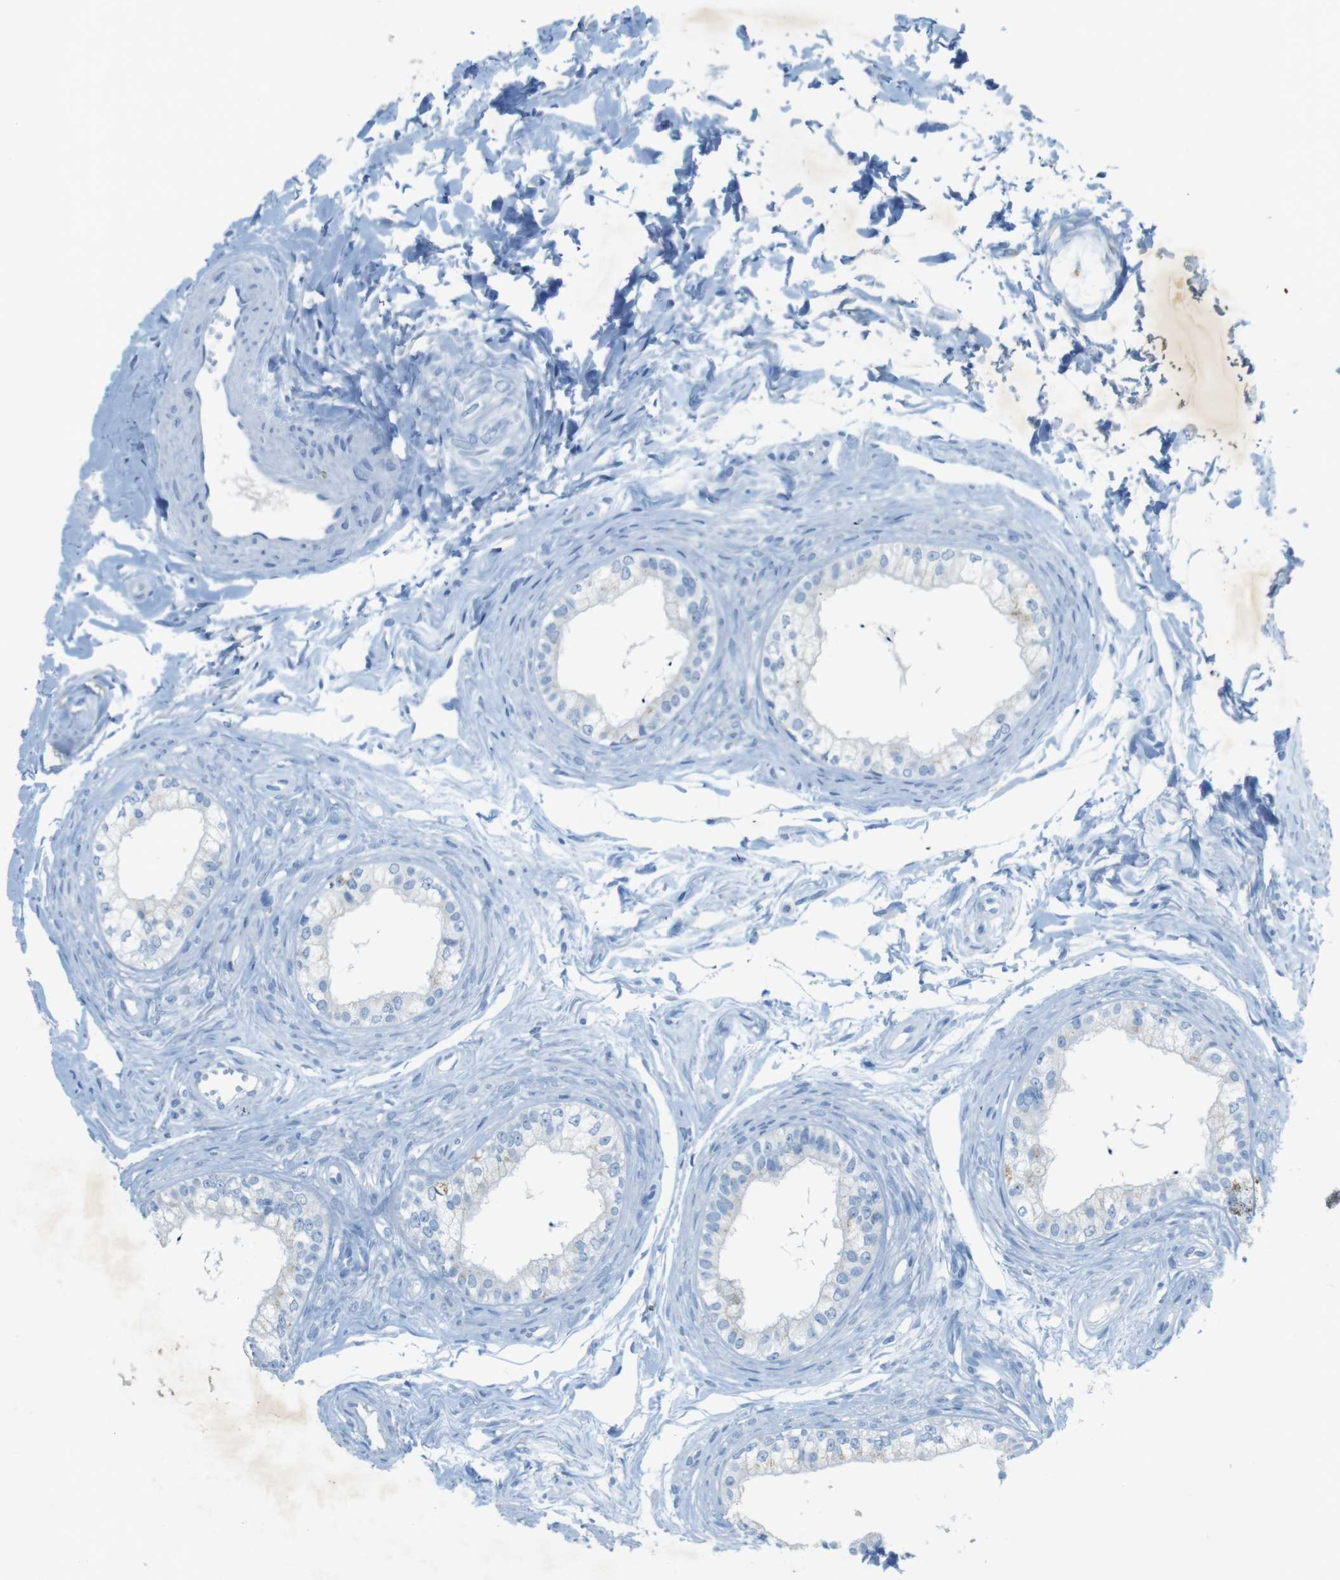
{"staining": {"intensity": "negative", "quantity": "none", "location": "none"}, "tissue": "epididymis", "cell_type": "Glandular cells", "image_type": "normal", "snomed": [{"axis": "morphology", "description": "Normal tissue, NOS"}, {"axis": "topography", "description": "Epididymis"}], "caption": "IHC histopathology image of benign epididymis: human epididymis stained with DAB exhibits no significant protein staining in glandular cells. Brightfield microscopy of immunohistochemistry (IHC) stained with DAB (brown) and hematoxylin (blue), captured at high magnification.", "gene": "CD320", "patient": {"sex": "male", "age": 56}}